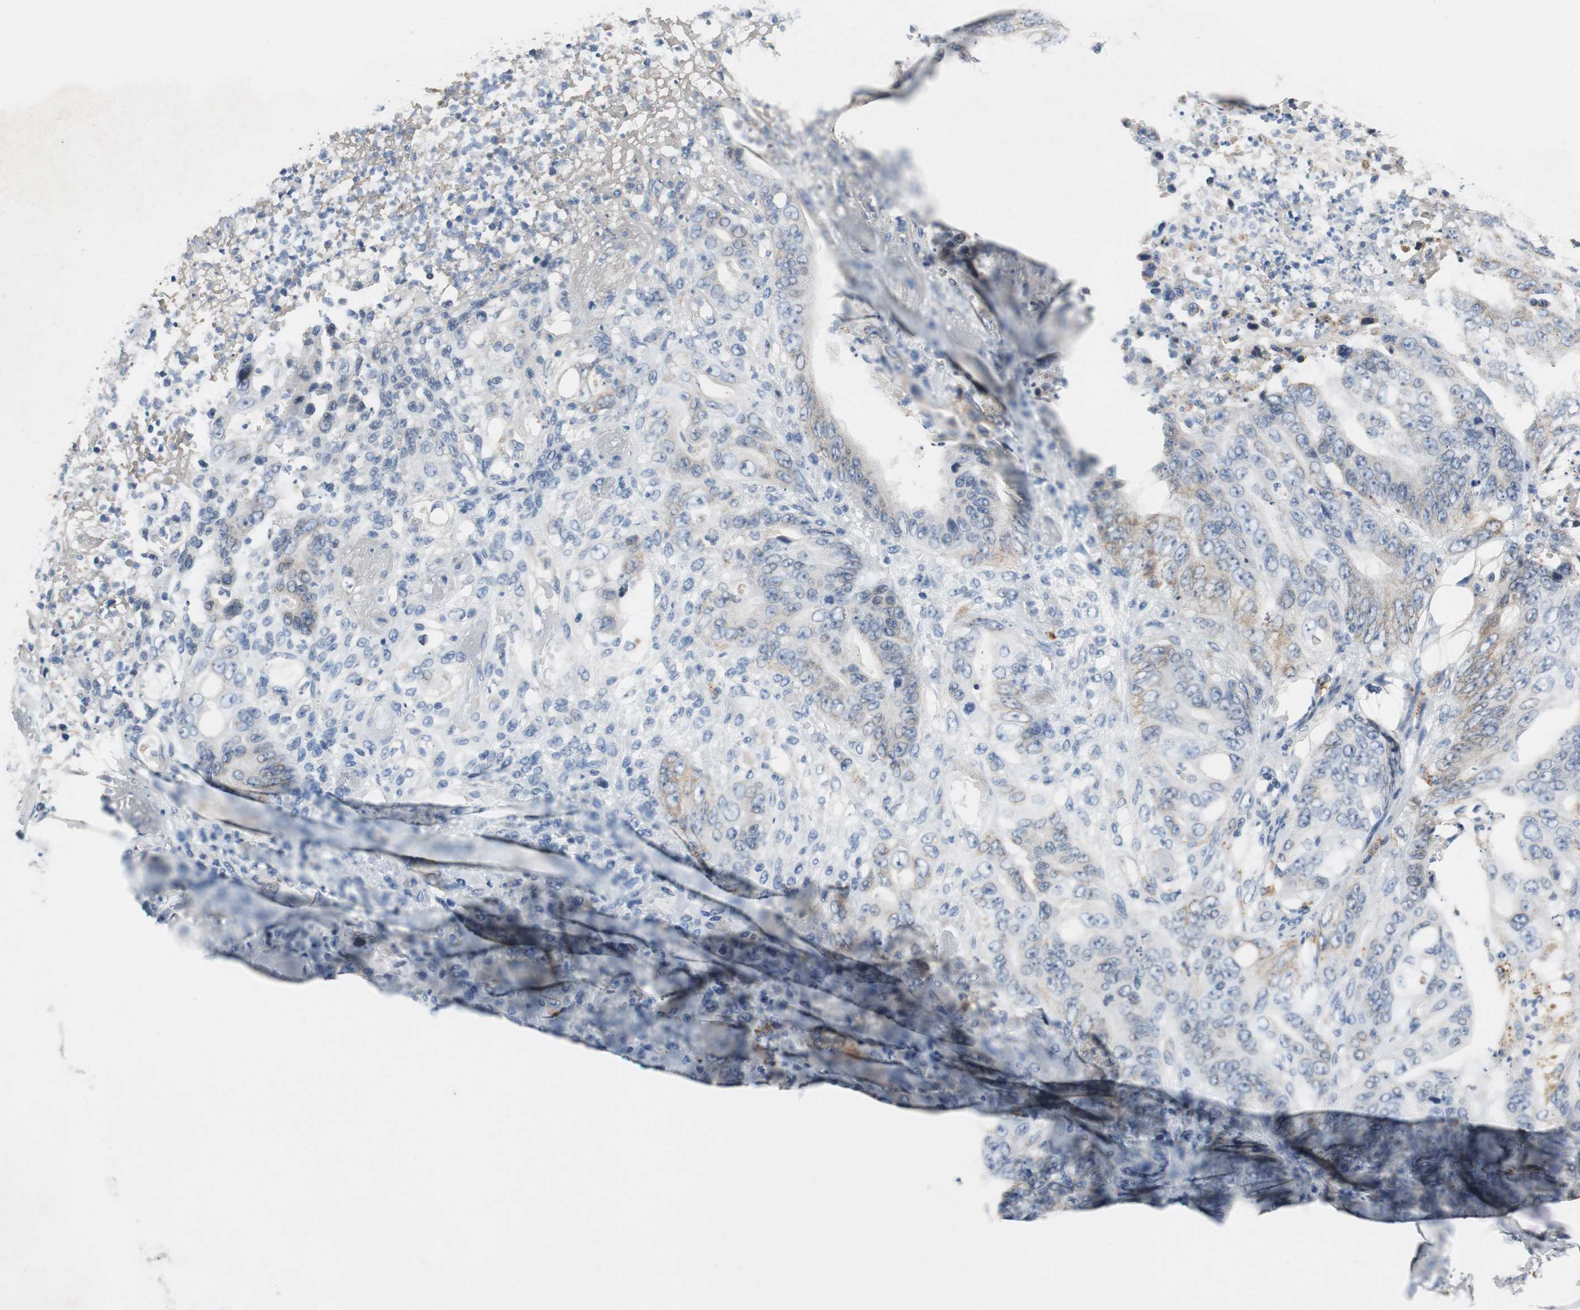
{"staining": {"intensity": "negative", "quantity": "none", "location": "none"}, "tissue": "stomach cancer", "cell_type": "Tumor cells", "image_type": "cancer", "snomed": [{"axis": "morphology", "description": "Adenocarcinoma, NOS"}, {"axis": "topography", "description": "Stomach"}], "caption": "High magnification brightfield microscopy of stomach cancer stained with DAB (brown) and counterstained with hematoxylin (blue): tumor cells show no significant positivity. (DAB (3,3'-diaminobenzidine) immunohistochemistry (IHC) with hematoxylin counter stain).", "gene": "NLGN1", "patient": {"sex": "female", "age": 73}}